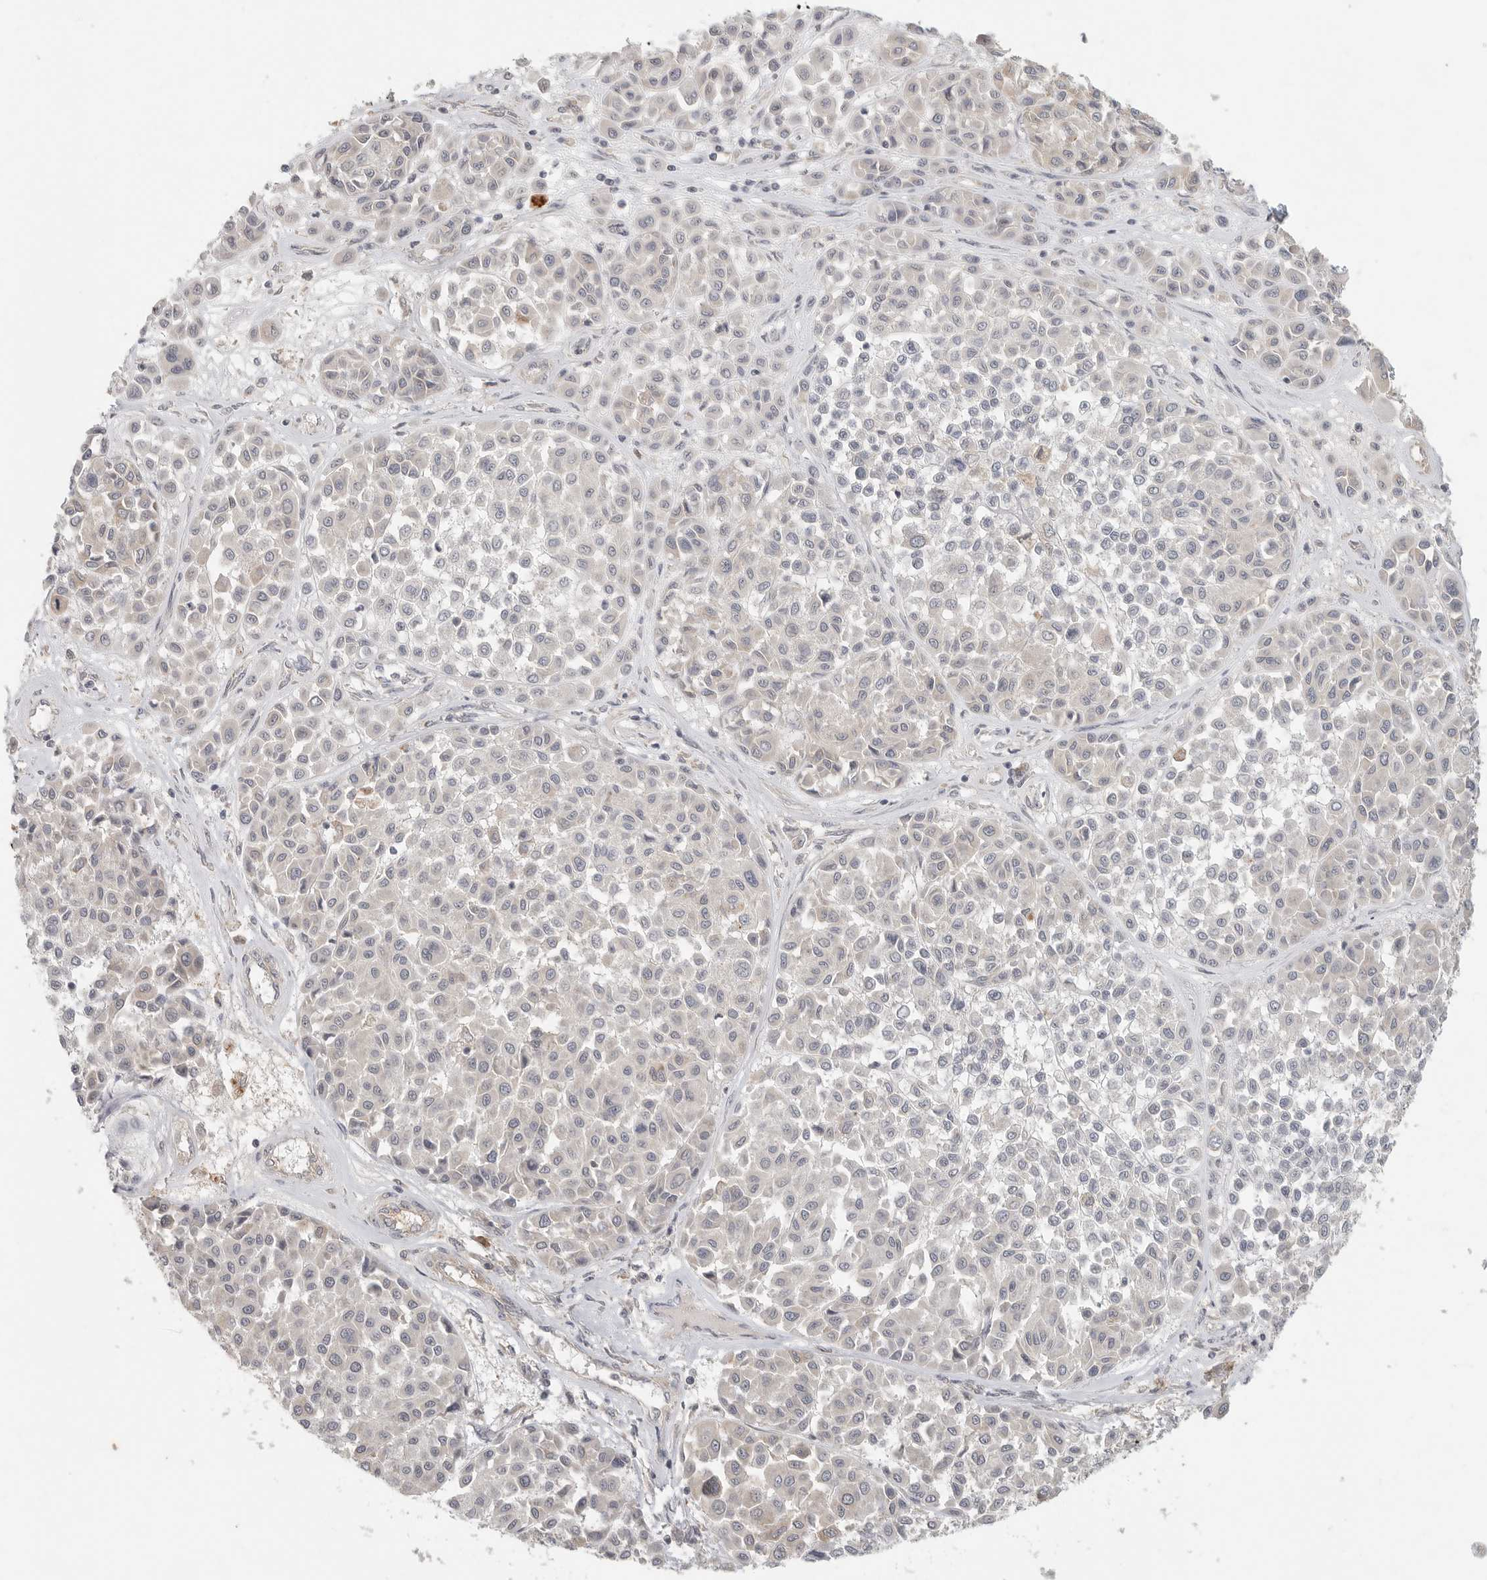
{"staining": {"intensity": "negative", "quantity": "none", "location": "none"}, "tissue": "melanoma", "cell_type": "Tumor cells", "image_type": "cancer", "snomed": [{"axis": "morphology", "description": "Malignant melanoma, Metastatic site"}, {"axis": "topography", "description": "Soft tissue"}], "caption": "Immunohistochemical staining of malignant melanoma (metastatic site) exhibits no significant expression in tumor cells.", "gene": "SLC25A36", "patient": {"sex": "male", "age": 41}}